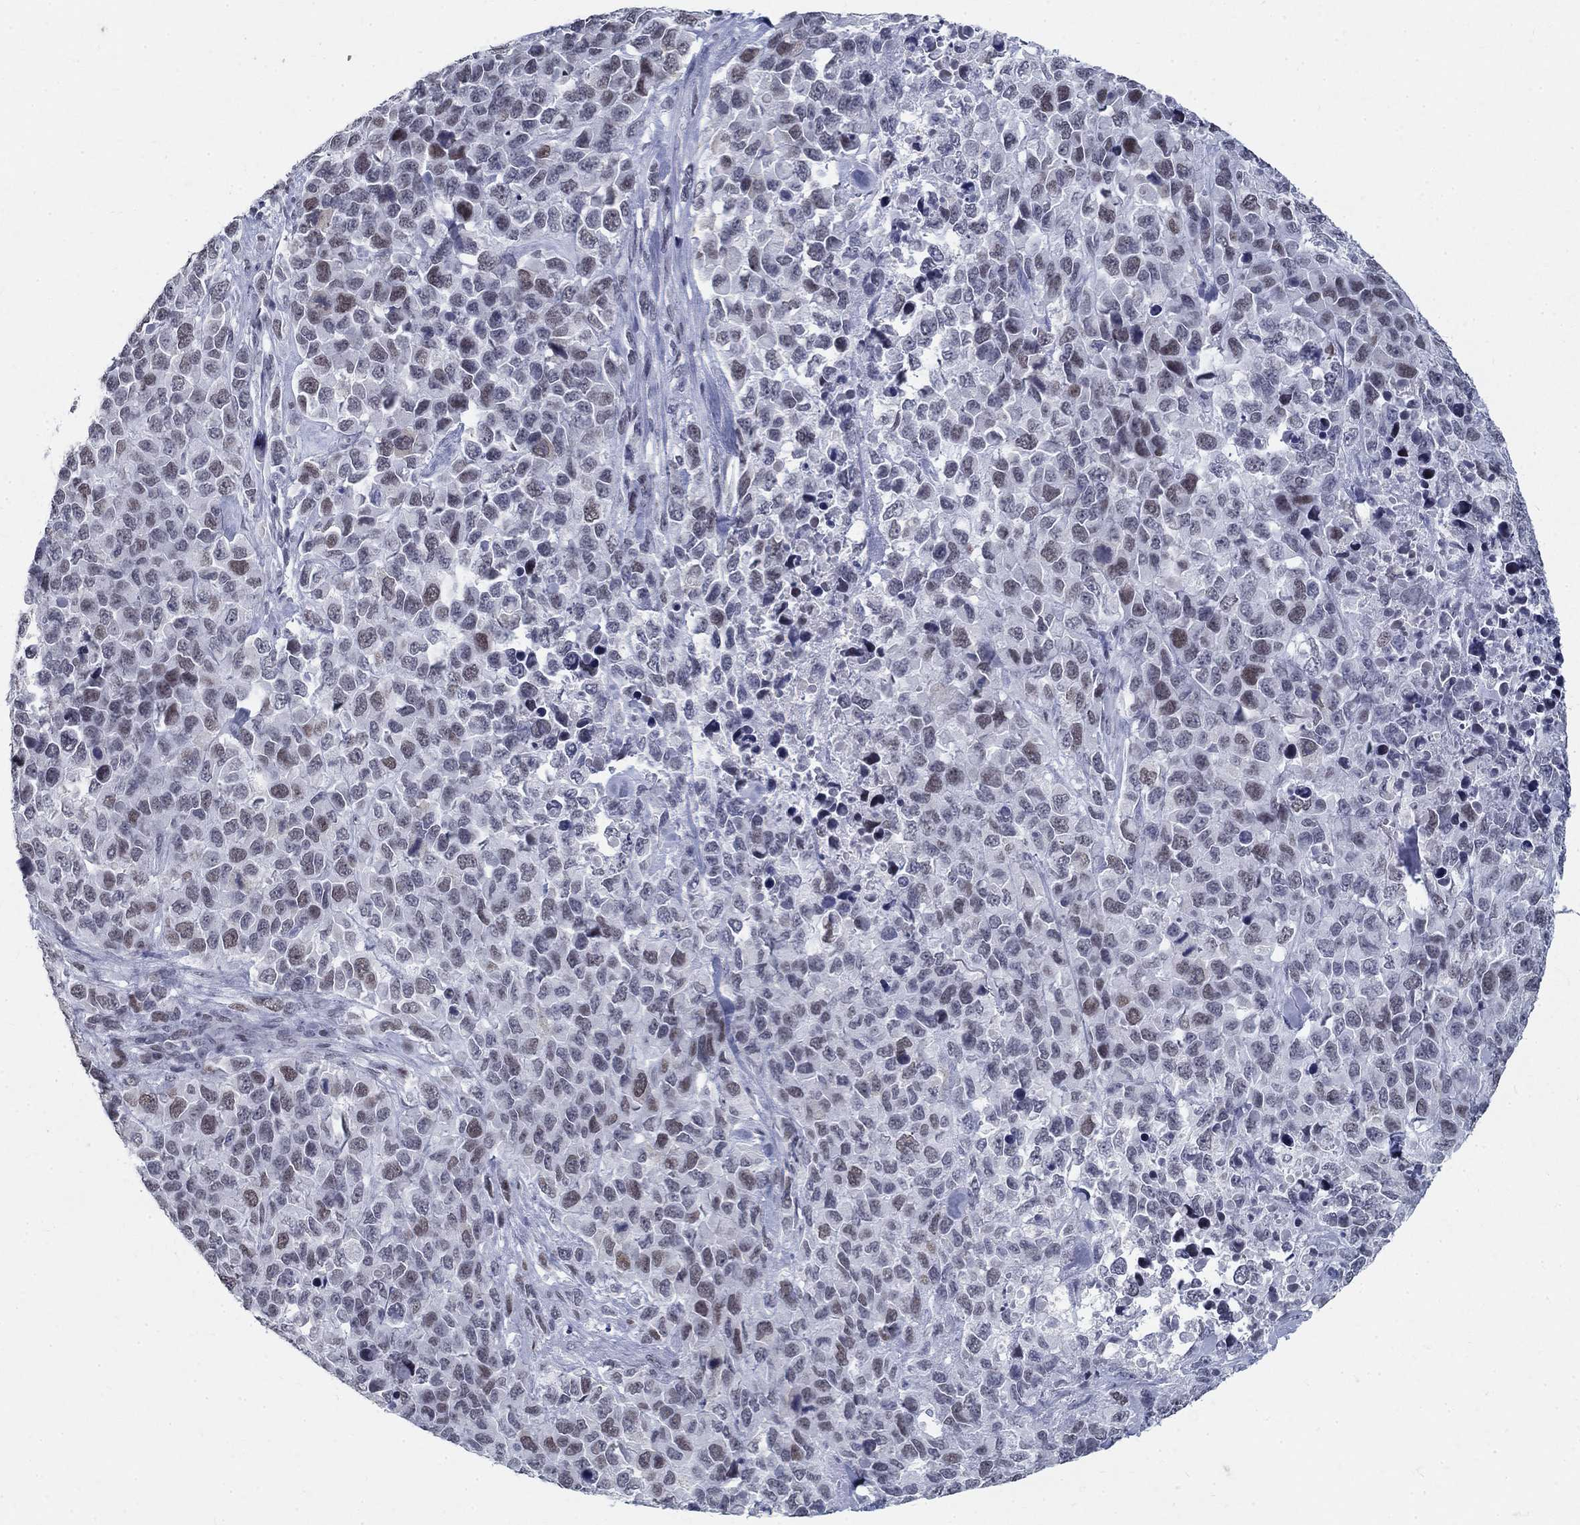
{"staining": {"intensity": "moderate", "quantity": "<25%", "location": "nuclear"}, "tissue": "melanoma", "cell_type": "Tumor cells", "image_type": "cancer", "snomed": [{"axis": "morphology", "description": "Malignant melanoma, Metastatic site"}, {"axis": "topography", "description": "Skin"}], "caption": "A micrograph showing moderate nuclear expression in about <25% of tumor cells in malignant melanoma (metastatic site), as visualized by brown immunohistochemical staining.", "gene": "BHLHE22", "patient": {"sex": "male", "age": 84}}